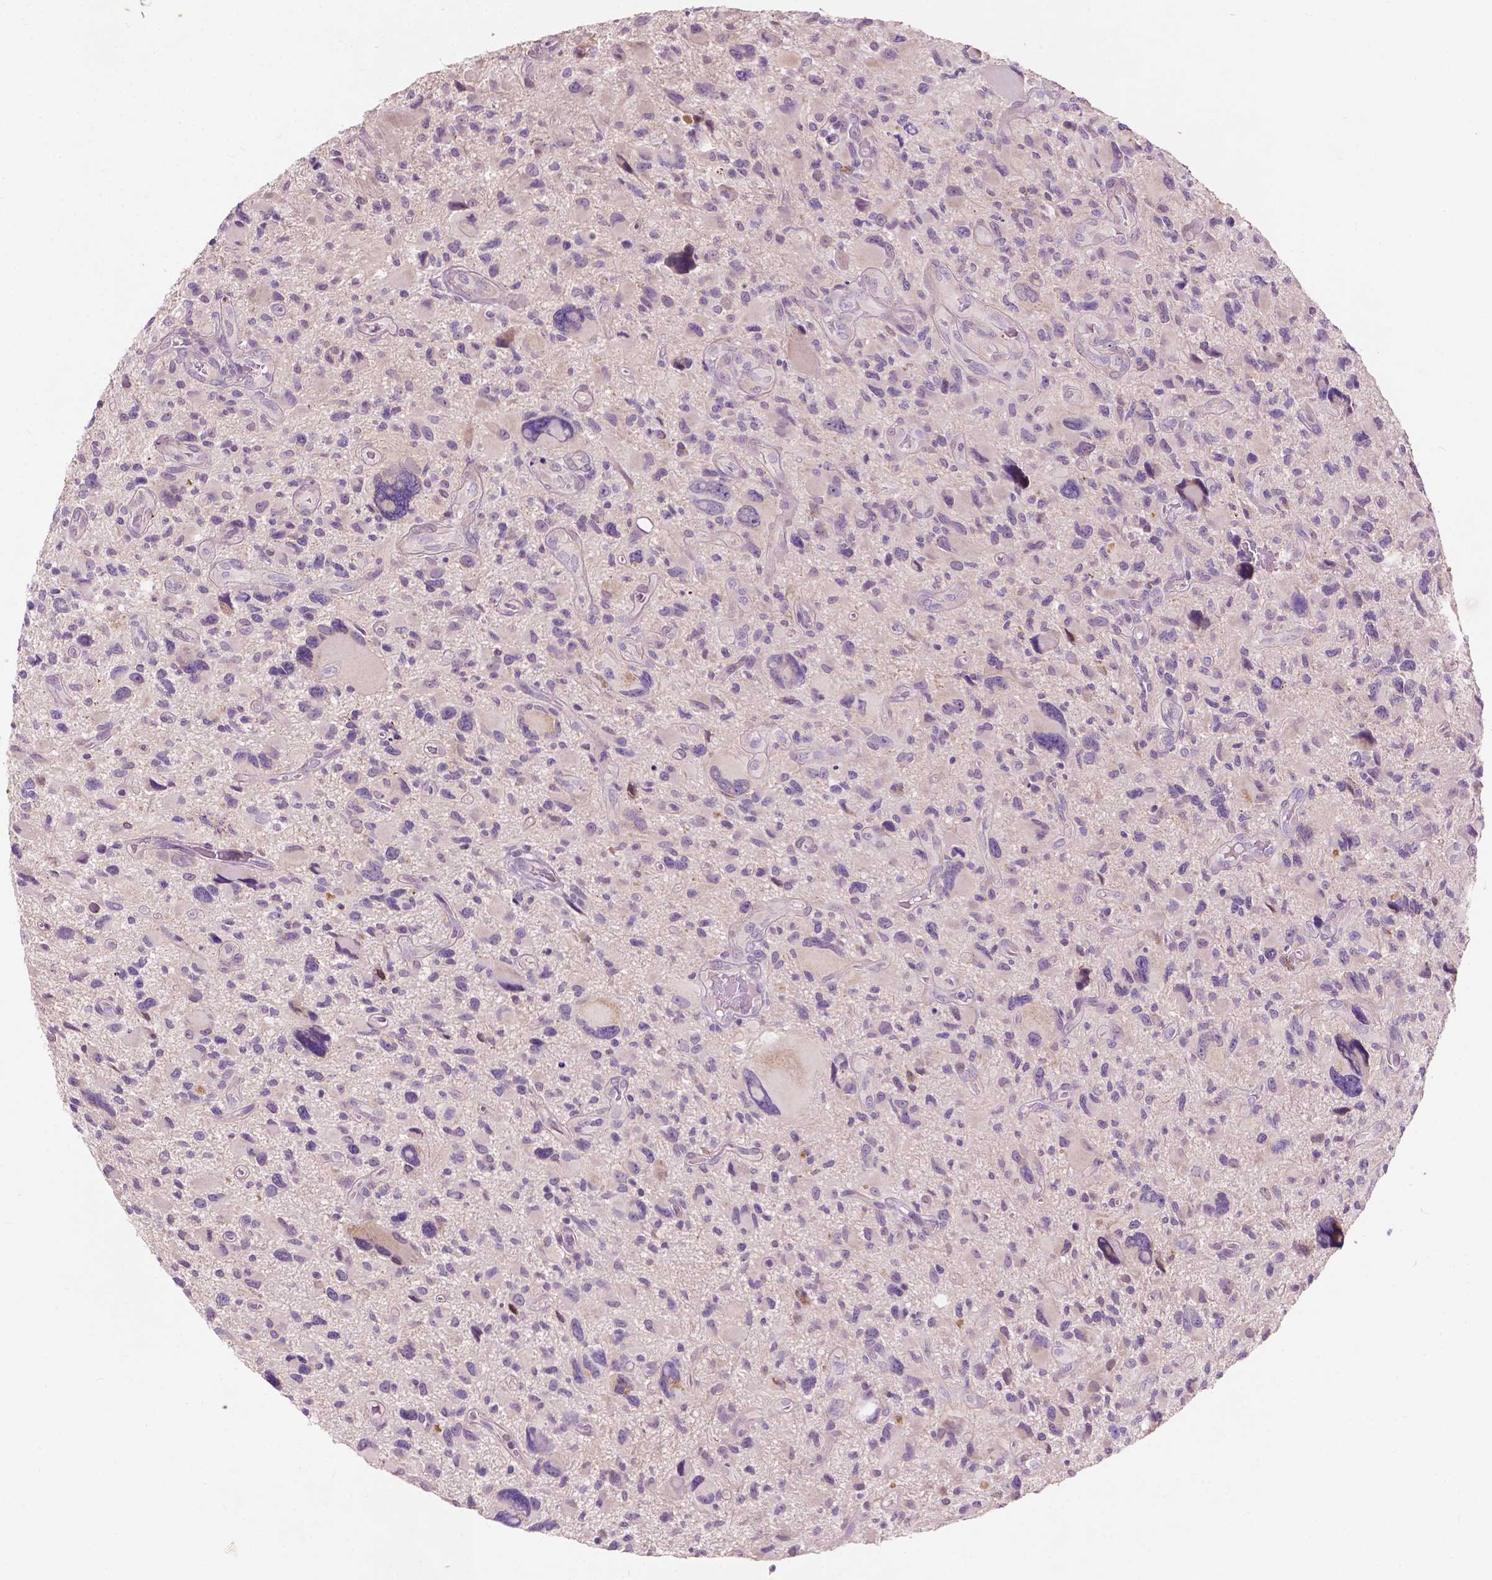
{"staining": {"intensity": "negative", "quantity": "none", "location": "none"}, "tissue": "glioma", "cell_type": "Tumor cells", "image_type": "cancer", "snomed": [{"axis": "morphology", "description": "Glioma, malignant, NOS"}, {"axis": "morphology", "description": "Glioma, malignant, High grade"}, {"axis": "topography", "description": "Brain"}], "caption": "Tumor cells are negative for brown protein staining in glioma.", "gene": "GPR37", "patient": {"sex": "female", "age": 71}}